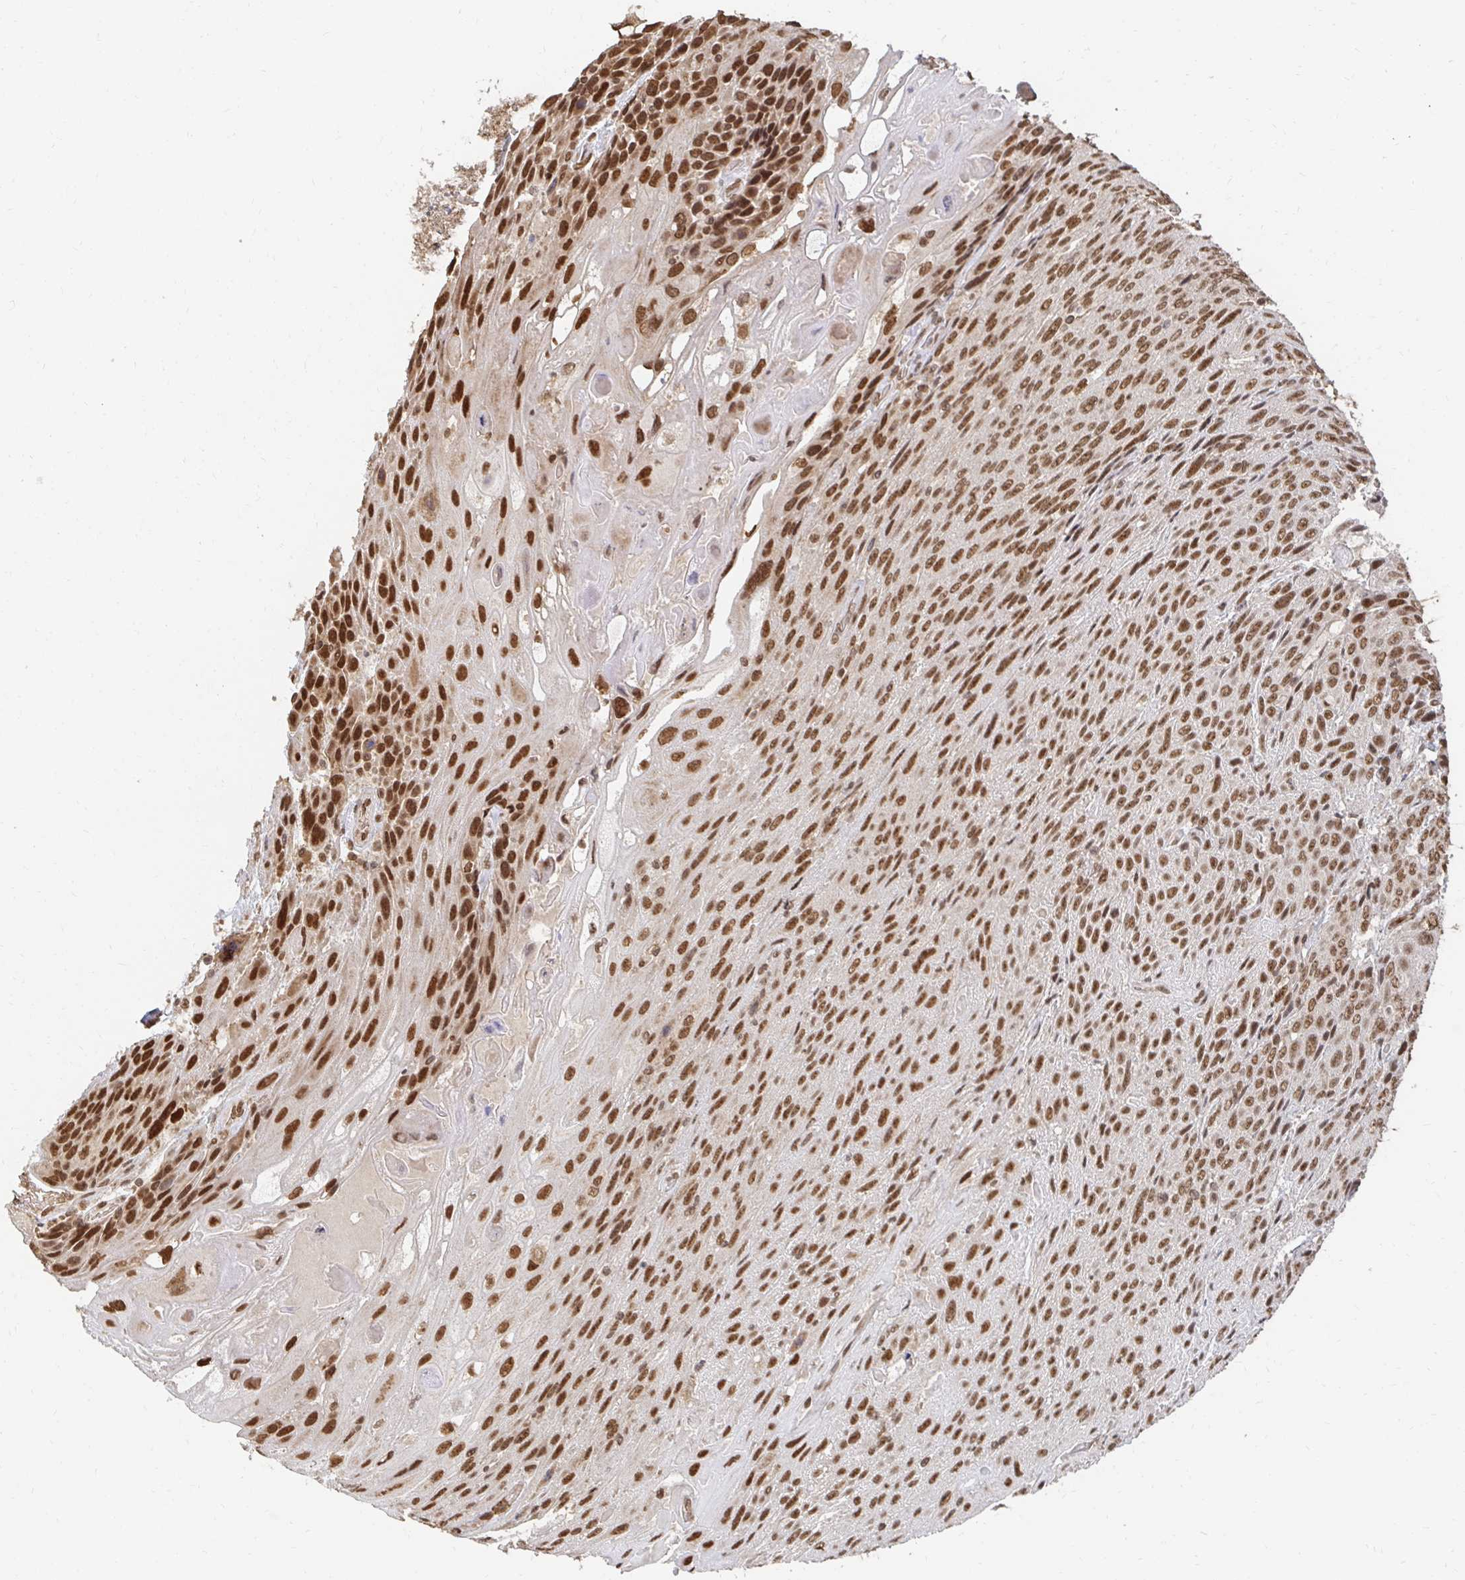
{"staining": {"intensity": "strong", "quantity": ">75%", "location": "nuclear"}, "tissue": "urothelial cancer", "cell_type": "Tumor cells", "image_type": "cancer", "snomed": [{"axis": "morphology", "description": "Urothelial carcinoma, High grade"}, {"axis": "topography", "description": "Urinary bladder"}], "caption": "Immunohistochemistry image of urothelial cancer stained for a protein (brown), which shows high levels of strong nuclear staining in approximately >75% of tumor cells.", "gene": "GTF3C6", "patient": {"sex": "female", "age": 70}}